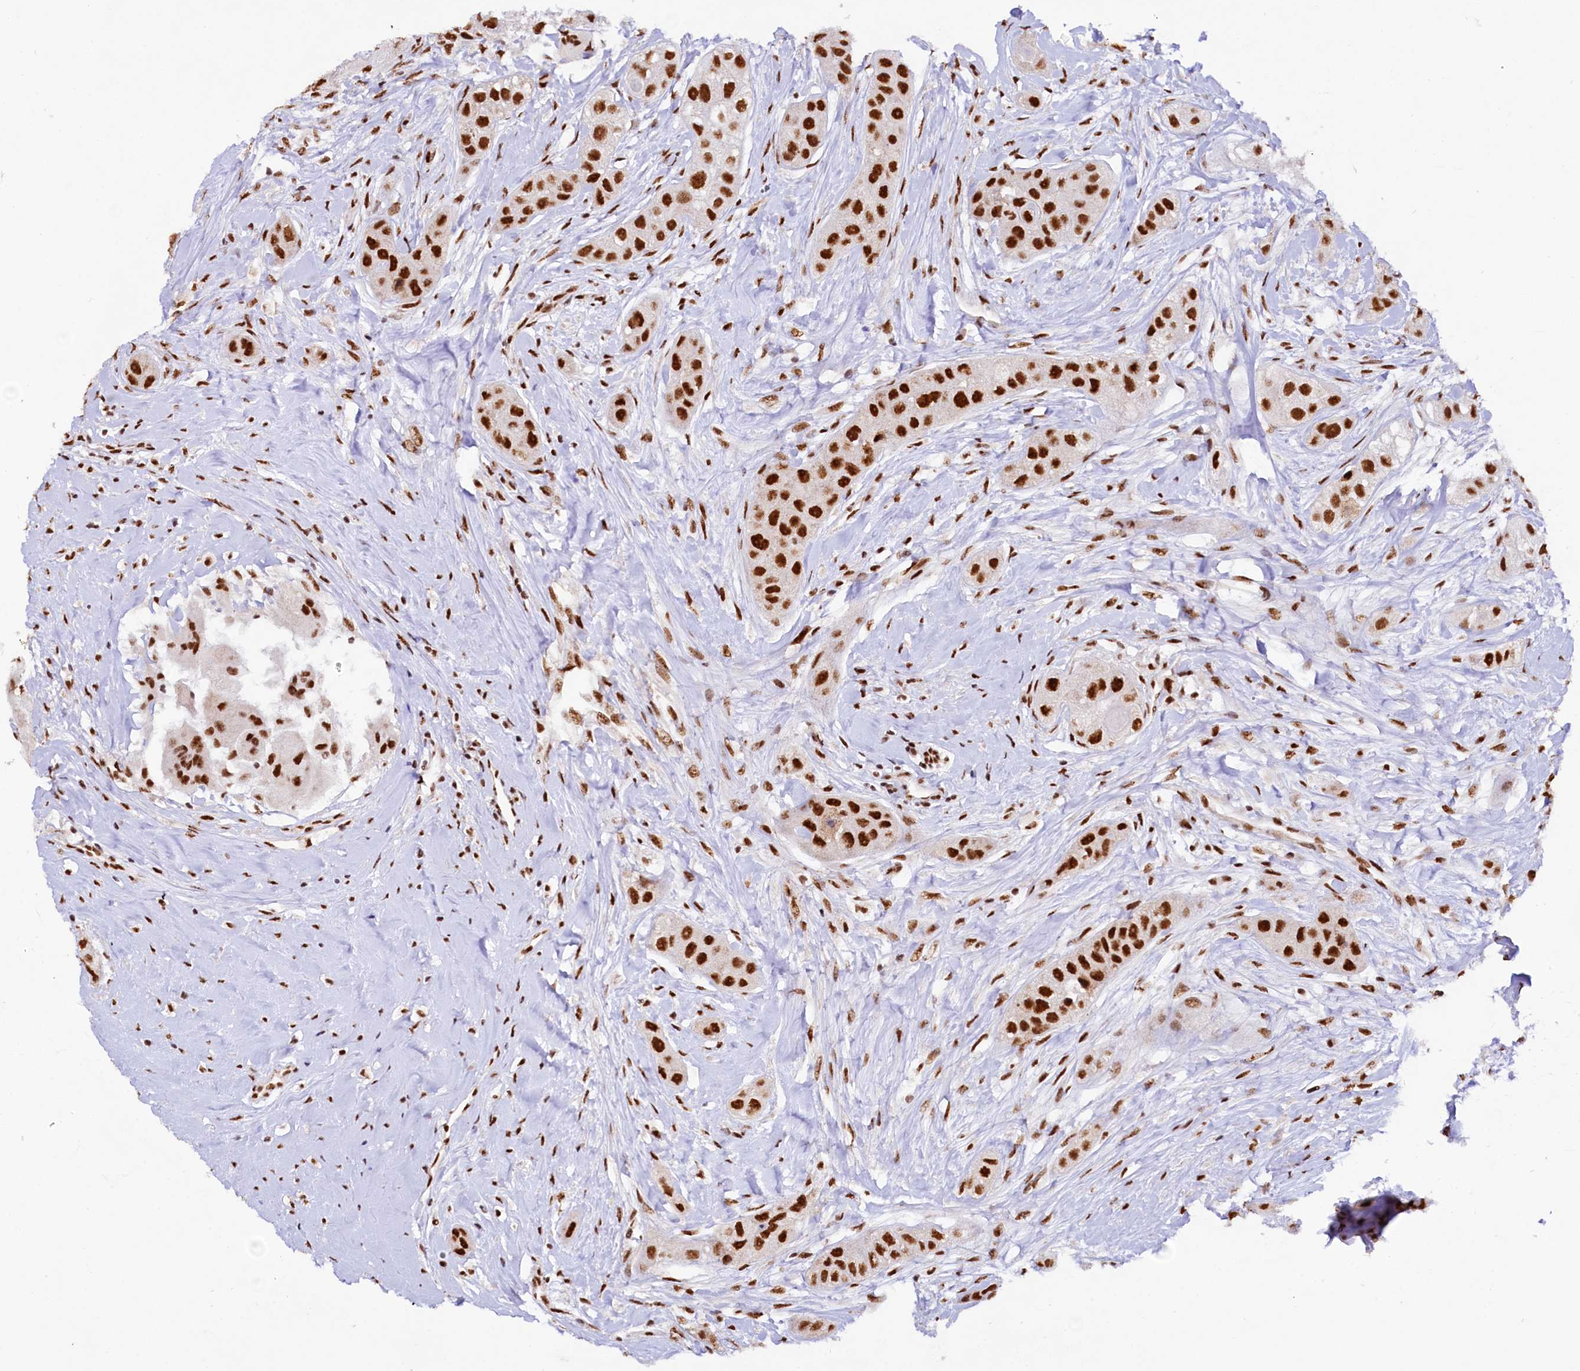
{"staining": {"intensity": "strong", "quantity": ">75%", "location": "nuclear"}, "tissue": "head and neck cancer", "cell_type": "Tumor cells", "image_type": "cancer", "snomed": [{"axis": "morphology", "description": "Normal tissue, NOS"}, {"axis": "morphology", "description": "Squamous cell carcinoma, NOS"}, {"axis": "topography", "description": "Skeletal muscle"}, {"axis": "topography", "description": "Head-Neck"}], "caption": "DAB (3,3'-diaminobenzidine) immunohistochemical staining of head and neck cancer shows strong nuclear protein positivity in about >75% of tumor cells. (Brightfield microscopy of DAB IHC at high magnification).", "gene": "HIRA", "patient": {"sex": "male", "age": 51}}